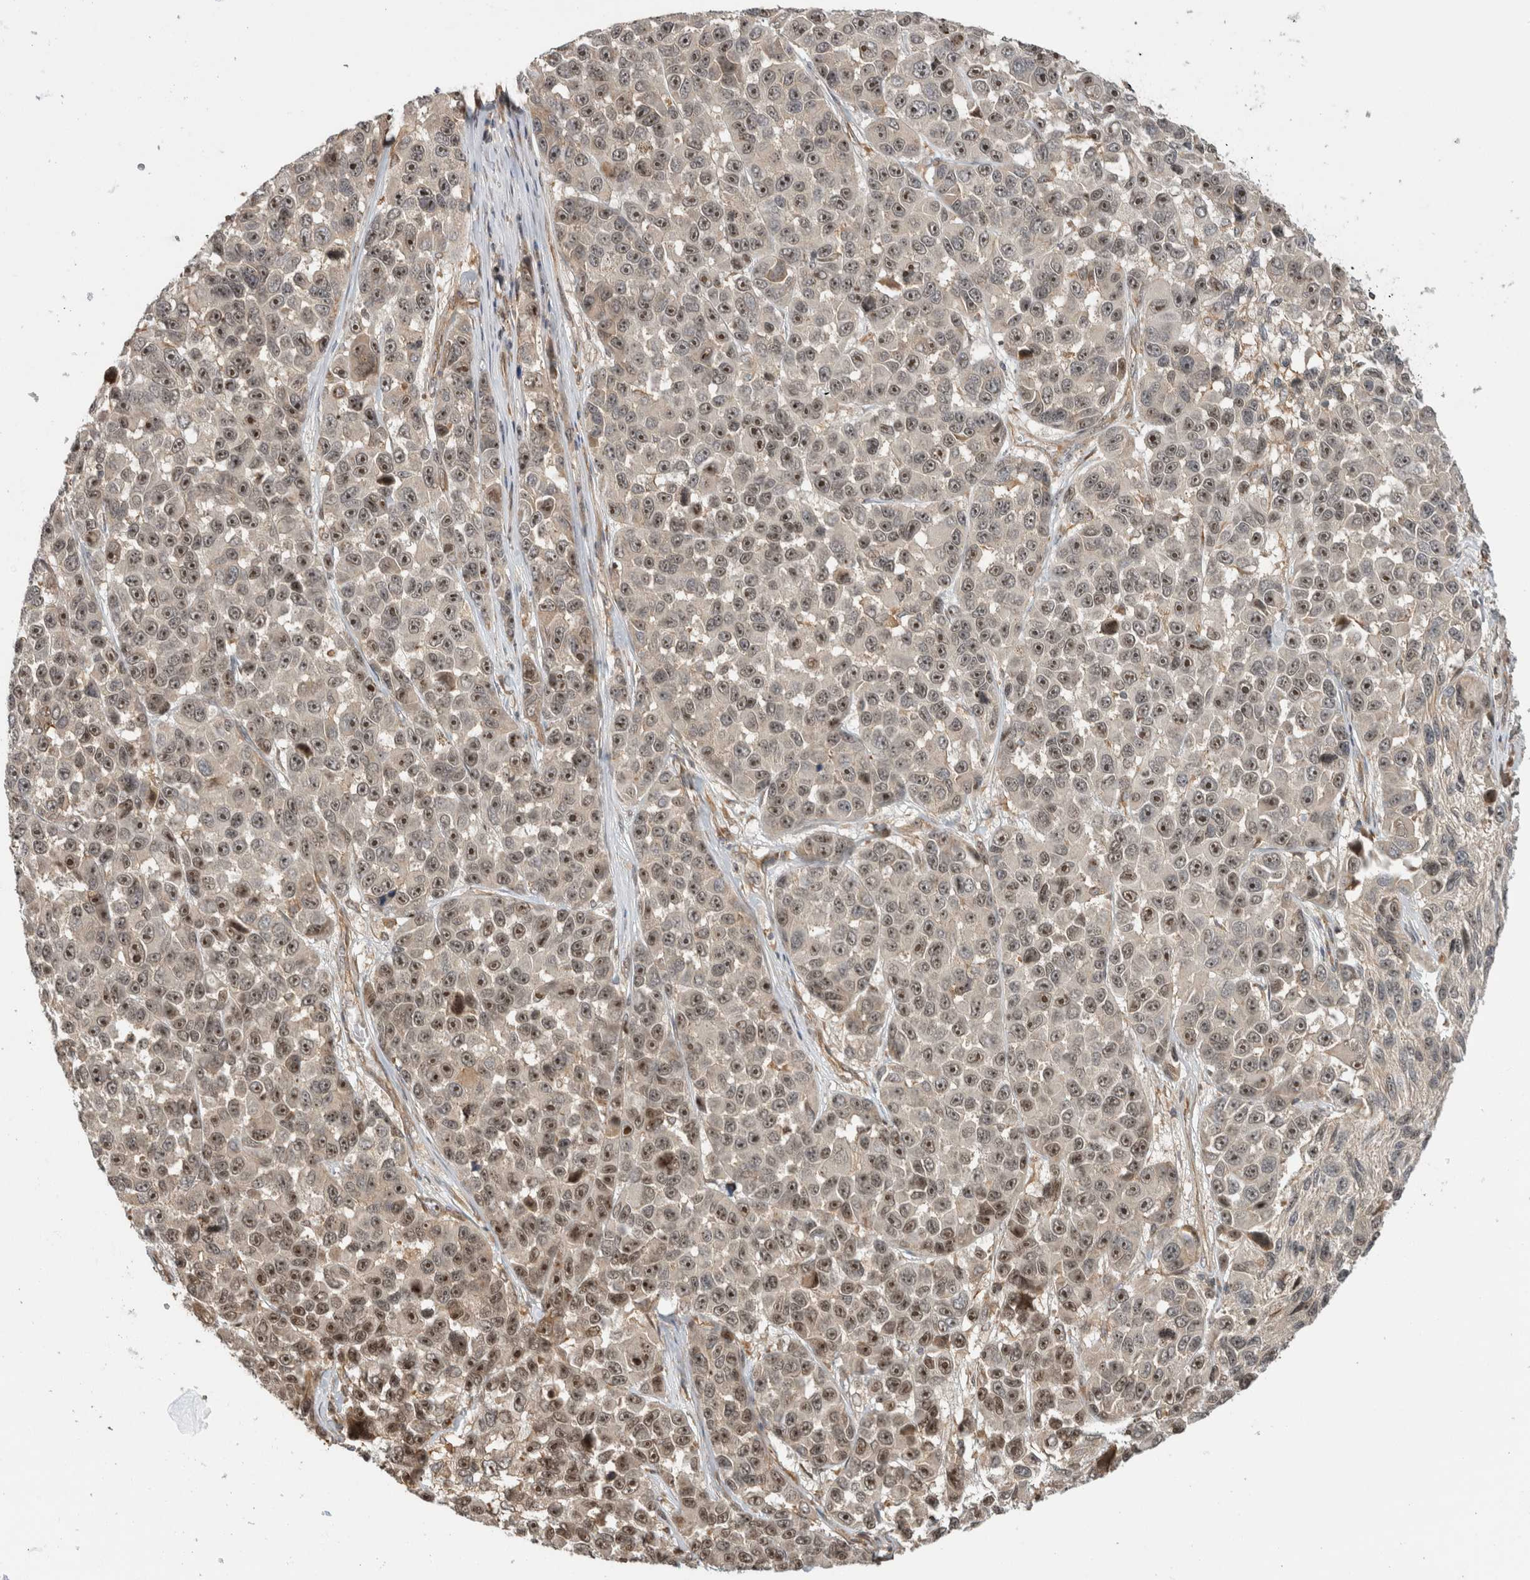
{"staining": {"intensity": "moderate", "quantity": ">75%", "location": "nuclear"}, "tissue": "melanoma", "cell_type": "Tumor cells", "image_type": "cancer", "snomed": [{"axis": "morphology", "description": "Malignant melanoma, NOS"}, {"axis": "topography", "description": "Skin"}], "caption": "This micrograph exhibits IHC staining of human melanoma, with medium moderate nuclear positivity in about >75% of tumor cells.", "gene": "WASF2", "patient": {"sex": "male", "age": 53}}